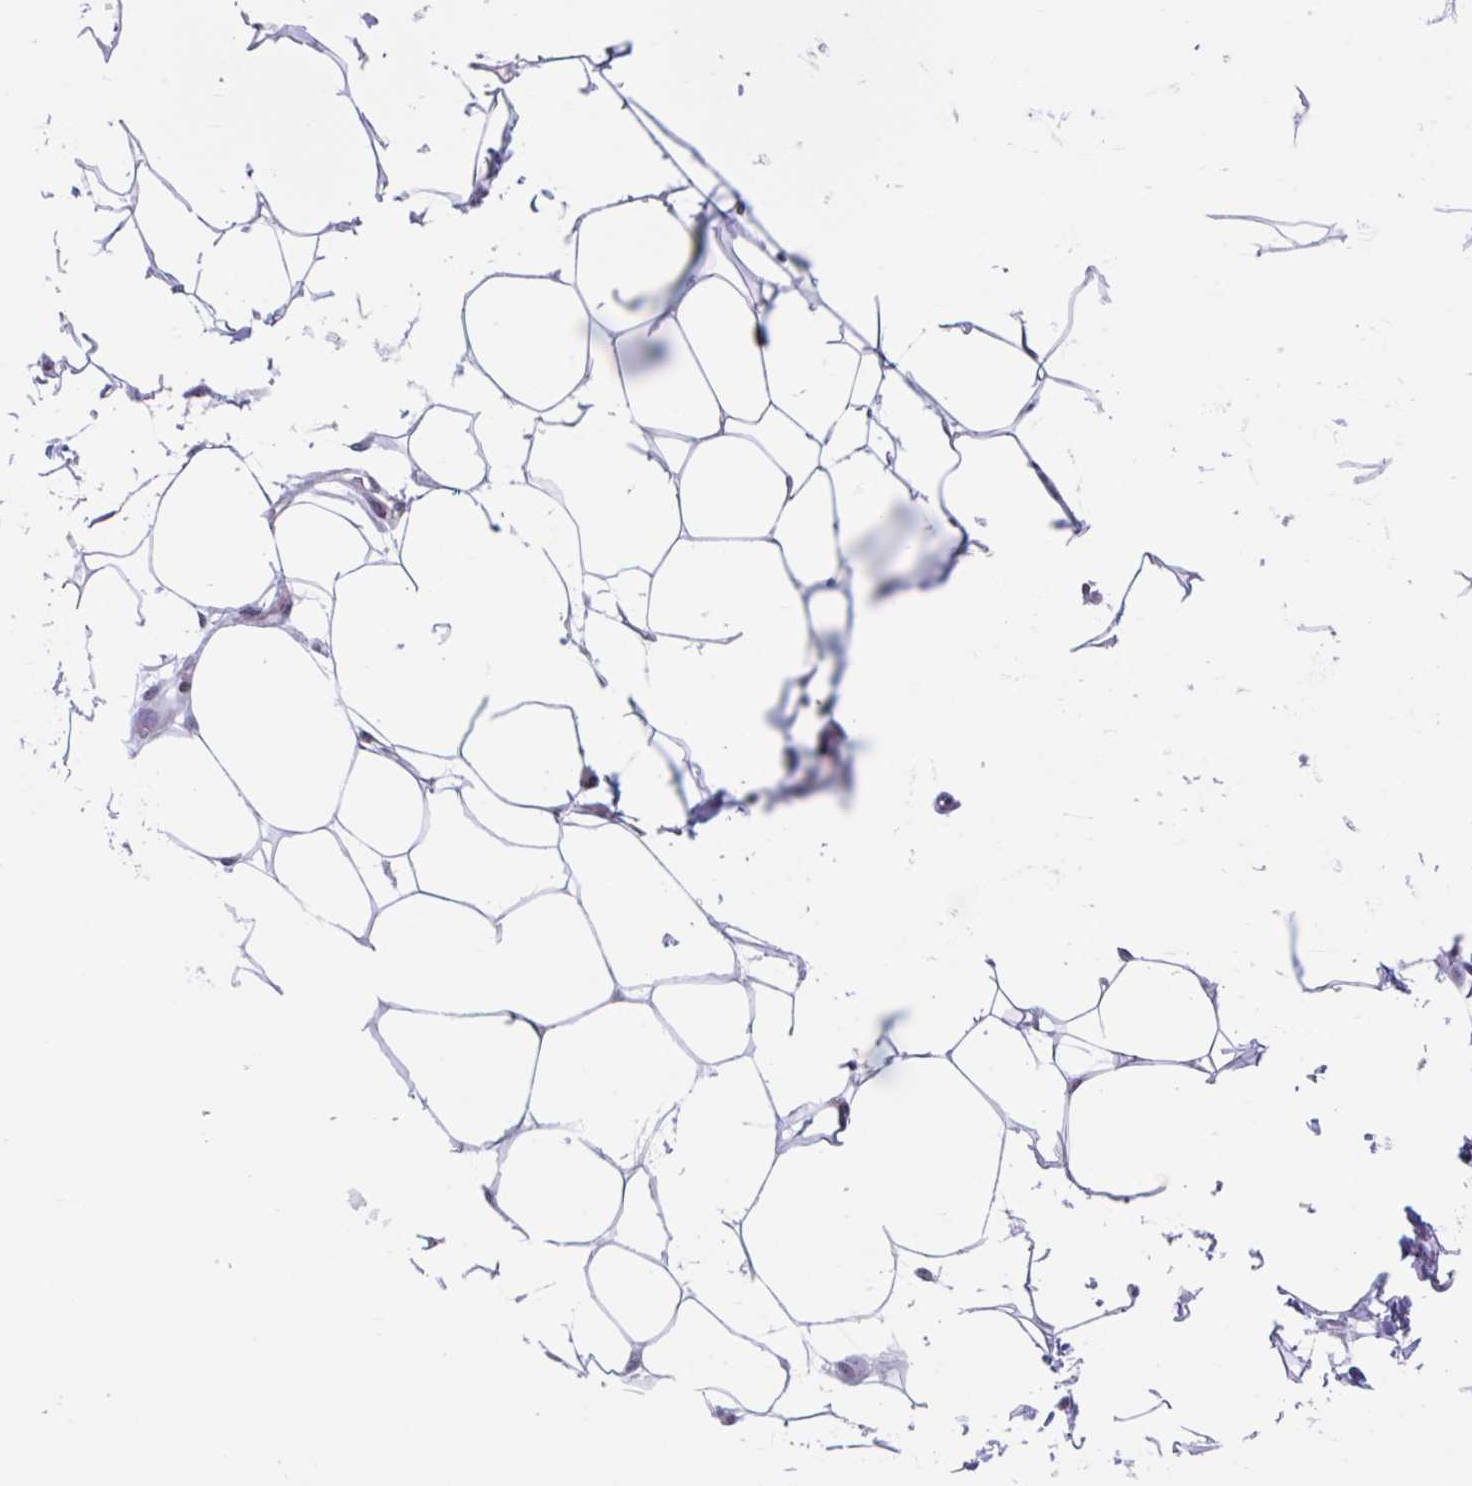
{"staining": {"intensity": "negative", "quantity": "none", "location": "none"}, "tissue": "adipose tissue", "cell_type": "Adipocytes", "image_type": "normal", "snomed": [{"axis": "morphology", "description": "Normal tissue, NOS"}, {"axis": "topography", "description": "Vagina"}, {"axis": "topography", "description": "Peripheral nerve tissue"}], "caption": "Adipose tissue stained for a protein using immunohistochemistry (IHC) reveals no expression adipocytes.", "gene": "NOL6", "patient": {"sex": "female", "age": 71}}